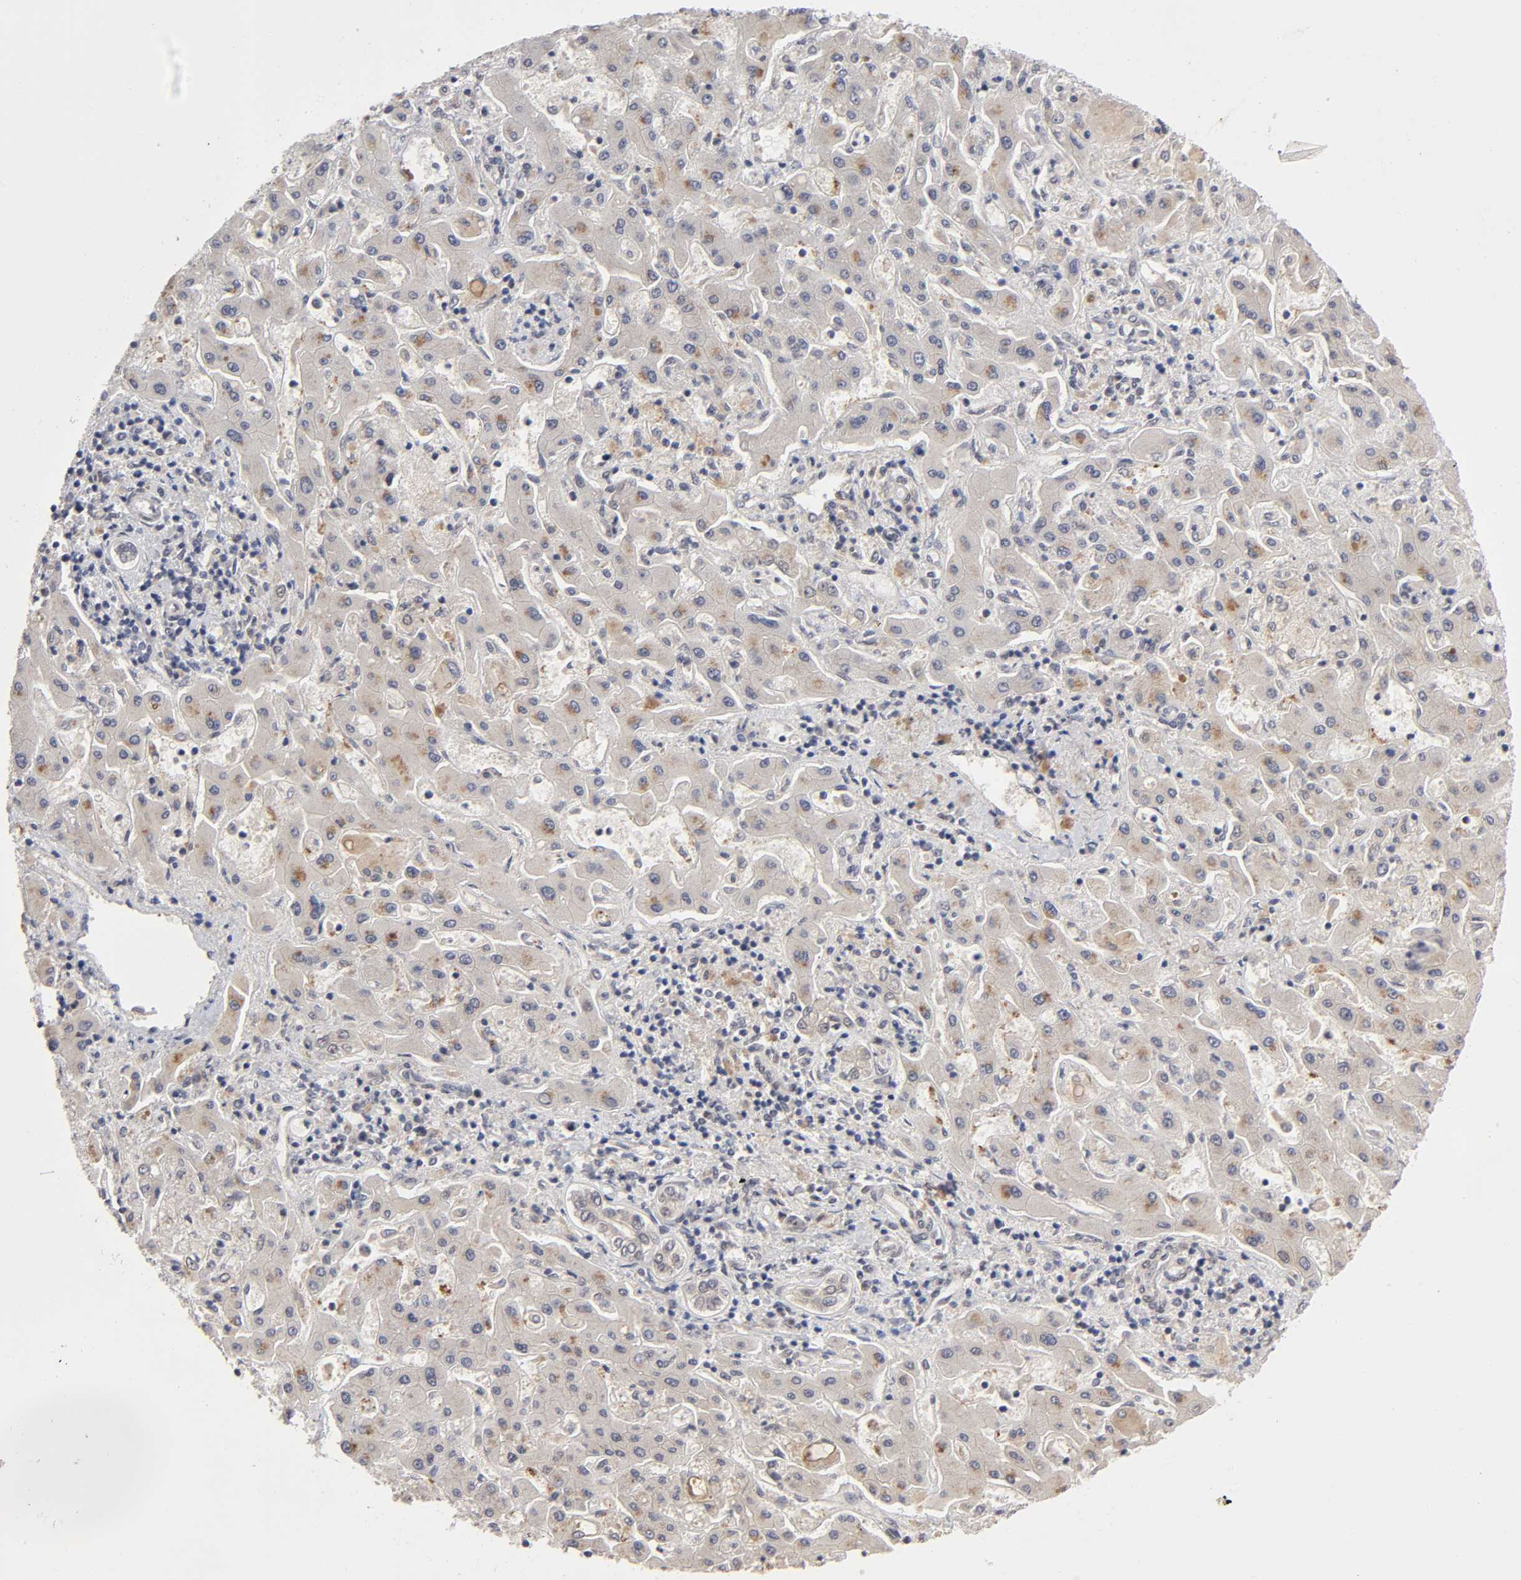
{"staining": {"intensity": "moderate", "quantity": "25%-75%", "location": "cytoplasmic/membranous"}, "tissue": "liver cancer", "cell_type": "Tumor cells", "image_type": "cancer", "snomed": [{"axis": "morphology", "description": "Cholangiocarcinoma"}, {"axis": "topography", "description": "Liver"}], "caption": "Immunohistochemical staining of human cholangiocarcinoma (liver) demonstrates medium levels of moderate cytoplasmic/membranous positivity in approximately 25%-75% of tumor cells.", "gene": "EP300", "patient": {"sex": "male", "age": 50}}